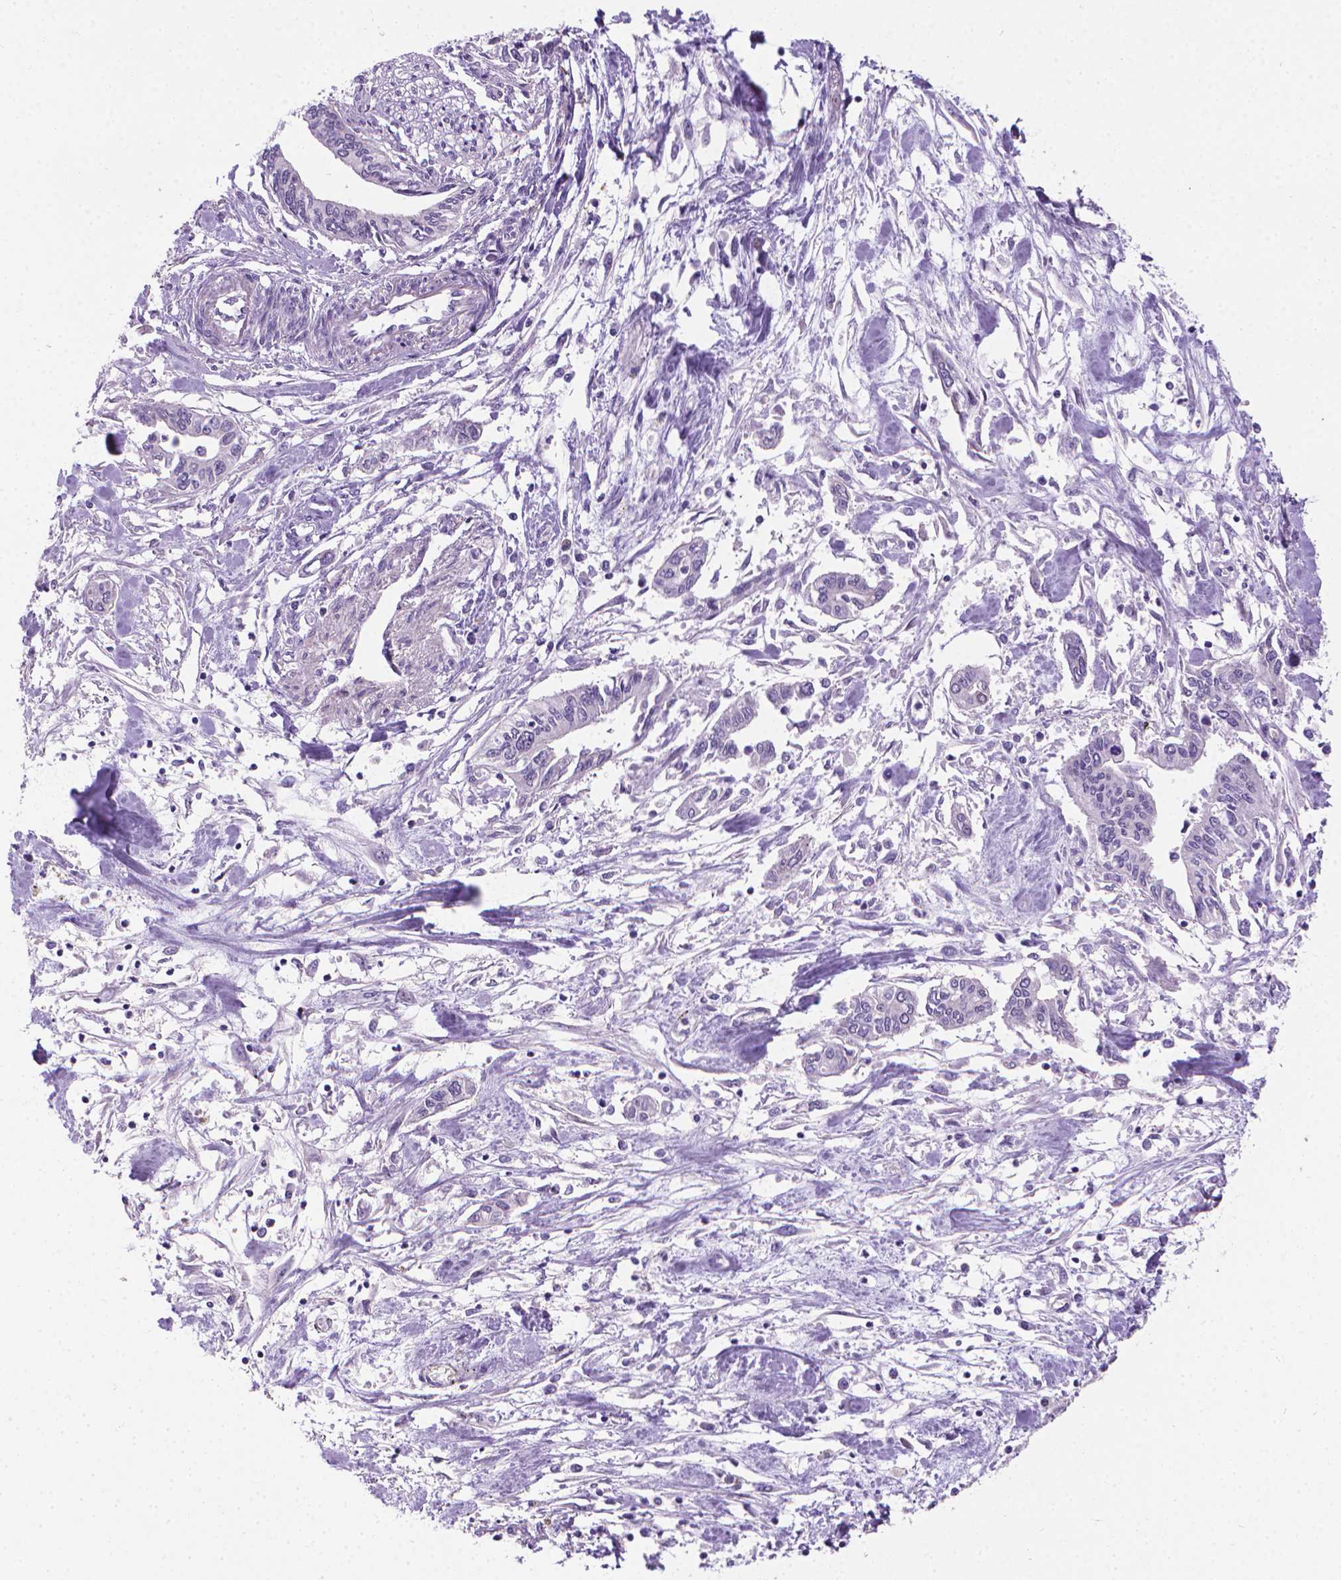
{"staining": {"intensity": "negative", "quantity": "none", "location": "none"}, "tissue": "pancreatic cancer", "cell_type": "Tumor cells", "image_type": "cancer", "snomed": [{"axis": "morphology", "description": "Adenocarcinoma, NOS"}, {"axis": "topography", "description": "Pancreas"}], "caption": "Immunohistochemistry image of neoplastic tissue: pancreatic cancer (adenocarcinoma) stained with DAB (3,3'-diaminobenzidine) exhibits no significant protein expression in tumor cells.", "gene": "PNMA2", "patient": {"sex": "male", "age": 60}}